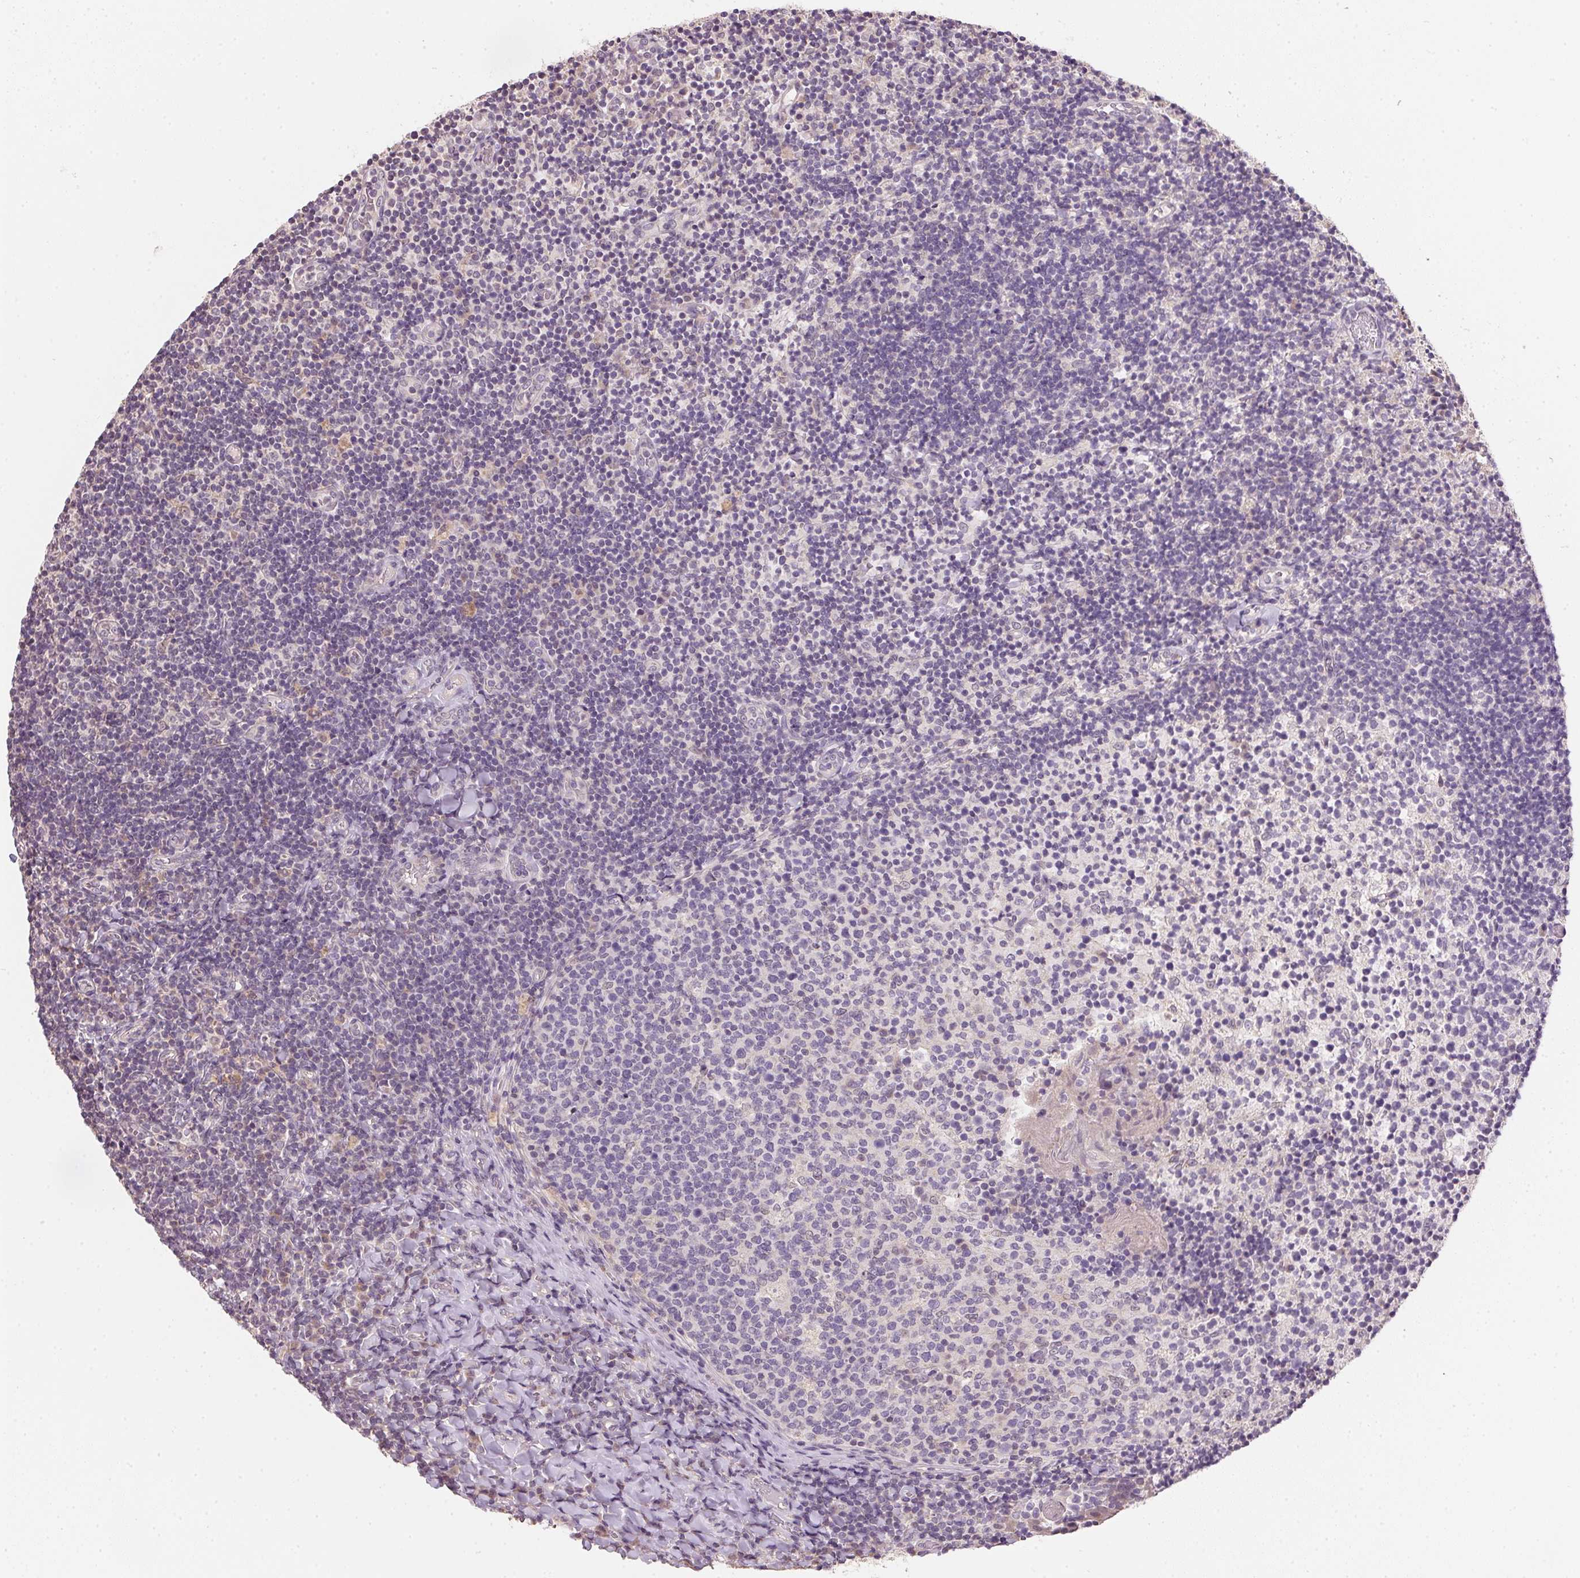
{"staining": {"intensity": "negative", "quantity": "none", "location": "none"}, "tissue": "tonsil", "cell_type": "Germinal center cells", "image_type": "normal", "snomed": [{"axis": "morphology", "description": "Normal tissue, NOS"}, {"axis": "topography", "description": "Tonsil"}], "caption": "Immunohistochemical staining of normal tonsil reveals no significant positivity in germinal center cells.", "gene": "ALDH8A1", "patient": {"sex": "female", "age": 10}}